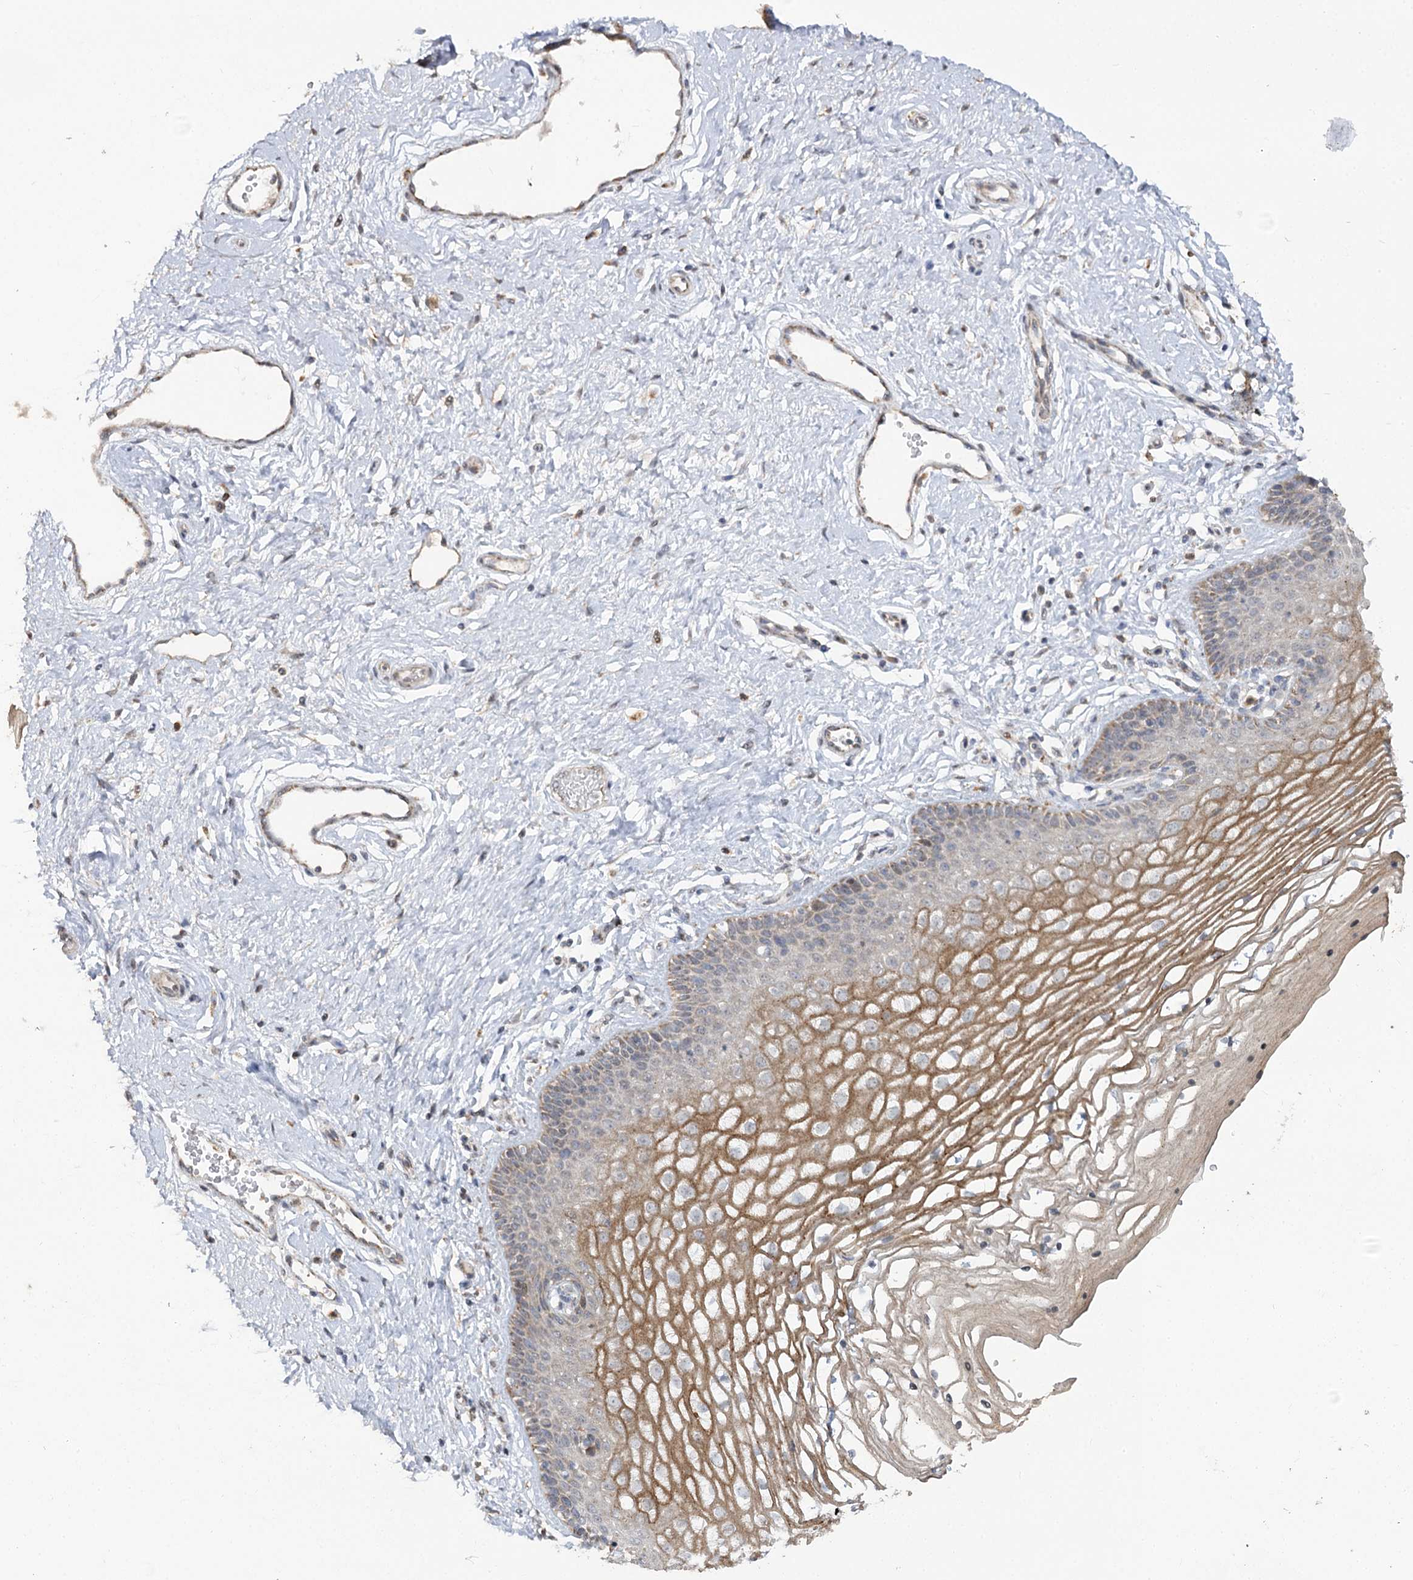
{"staining": {"intensity": "moderate", "quantity": "25%-75%", "location": "cytoplasmic/membranous"}, "tissue": "vagina", "cell_type": "Squamous epithelial cells", "image_type": "normal", "snomed": [{"axis": "morphology", "description": "Normal tissue, NOS"}, {"axis": "topography", "description": "Vagina"}], "caption": "A brown stain labels moderate cytoplasmic/membranous positivity of a protein in squamous epithelial cells of benign vagina. (DAB IHC, brown staining for protein, blue staining for nuclei).", "gene": "RUFY4", "patient": {"sex": "female", "age": 46}}